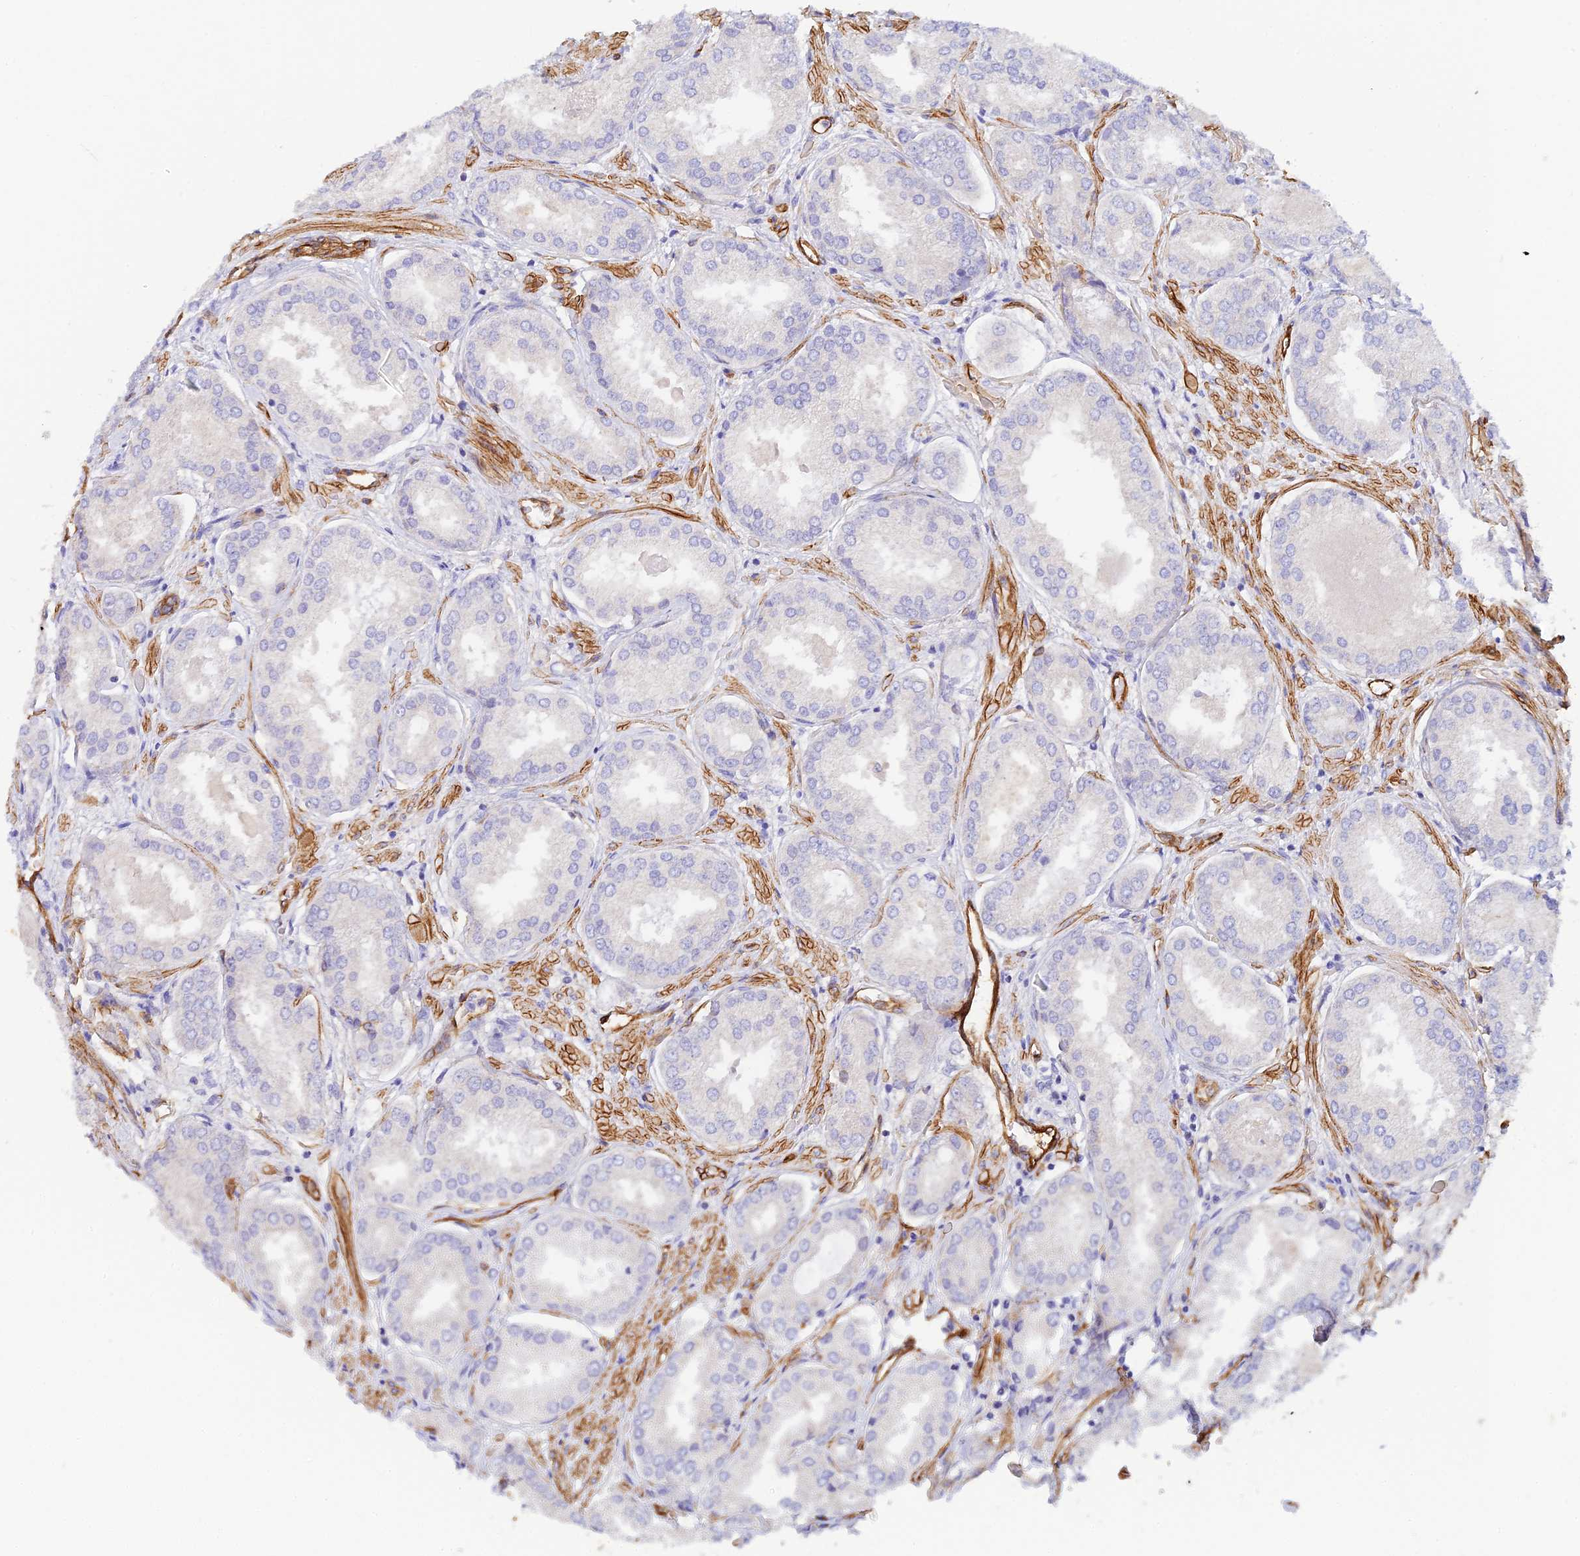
{"staining": {"intensity": "negative", "quantity": "none", "location": "none"}, "tissue": "prostate cancer", "cell_type": "Tumor cells", "image_type": "cancer", "snomed": [{"axis": "morphology", "description": "Adenocarcinoma, Low grade"}, {"axis": "topography", "description": "Prostate"}], "caption": "Immunohistochemical staining of human prostate cancer (adenocarcinoma (low-grade)) exhibits no significant staining in tumor cells. (DAB immunohistochemistry (IHC) with hematoxylin counter stain).", "gene": "MYO9A", "patient": {"sex": "male", "age": 68}}